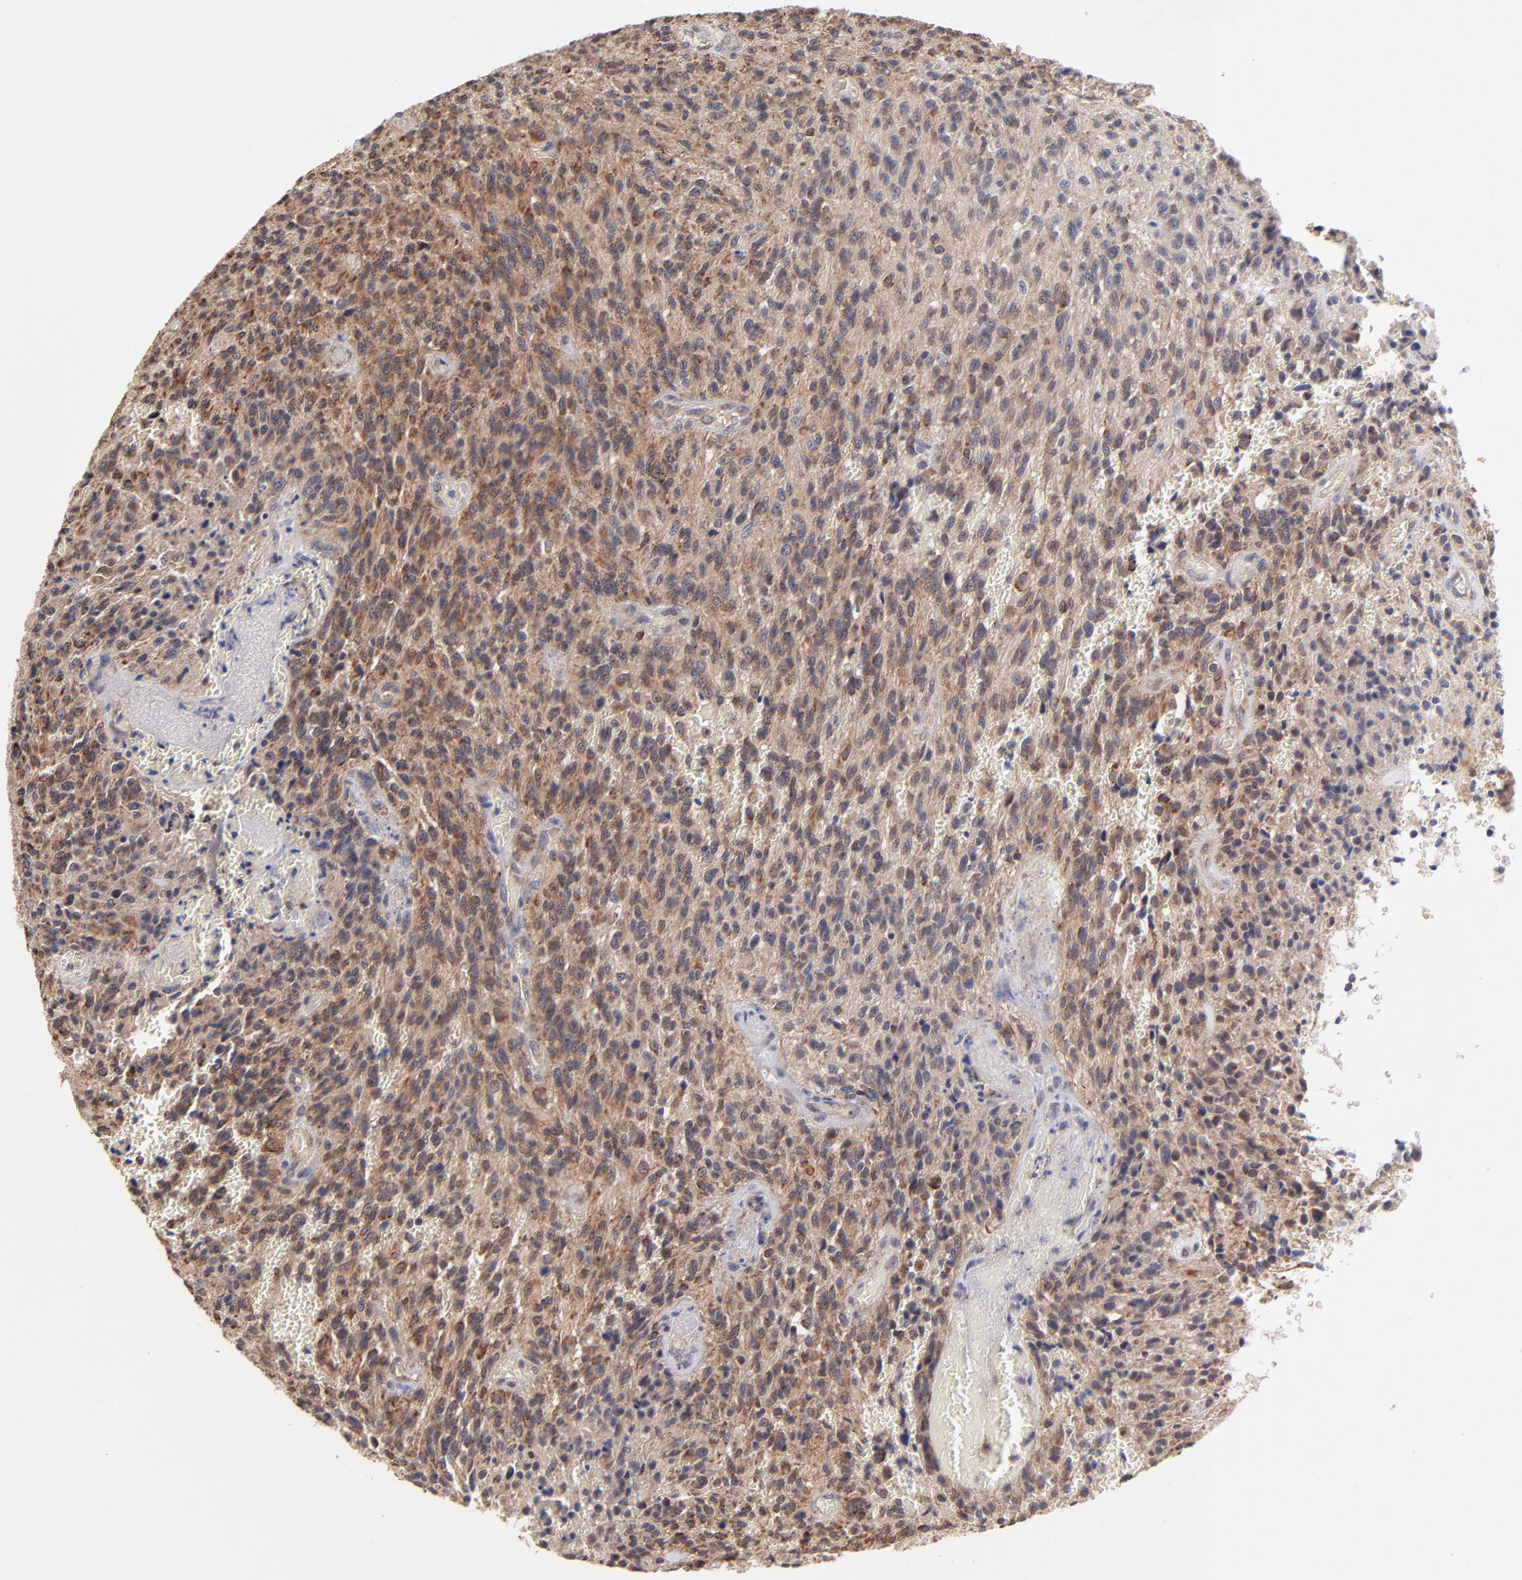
{"staining": {"intensity": "strong", "quantity": ">75%", "location": "cytoplasmic/membranous"}, "tissue": "glioma", "cell_type": "Tumor cells", "image_type": "cancer", "snomed": [{"axis": "morphology", "description": "Normal tissue, NOS"}, {"axis": "morphology", "description": "Glioma, malignant, High grade"}, {"axis": "topography", "description": "Cerebral cortex"}], "caption": "This micrograph demonstrates glioma stained with immunohistochemistry to label a protein in brown. The cytoplasmic/membranous of tumor cells show strong positivity for the protein. Nuclei are counter-stained blue.", "gene": "UBE2H", "patient": {"sex": "male", "age": 56}}